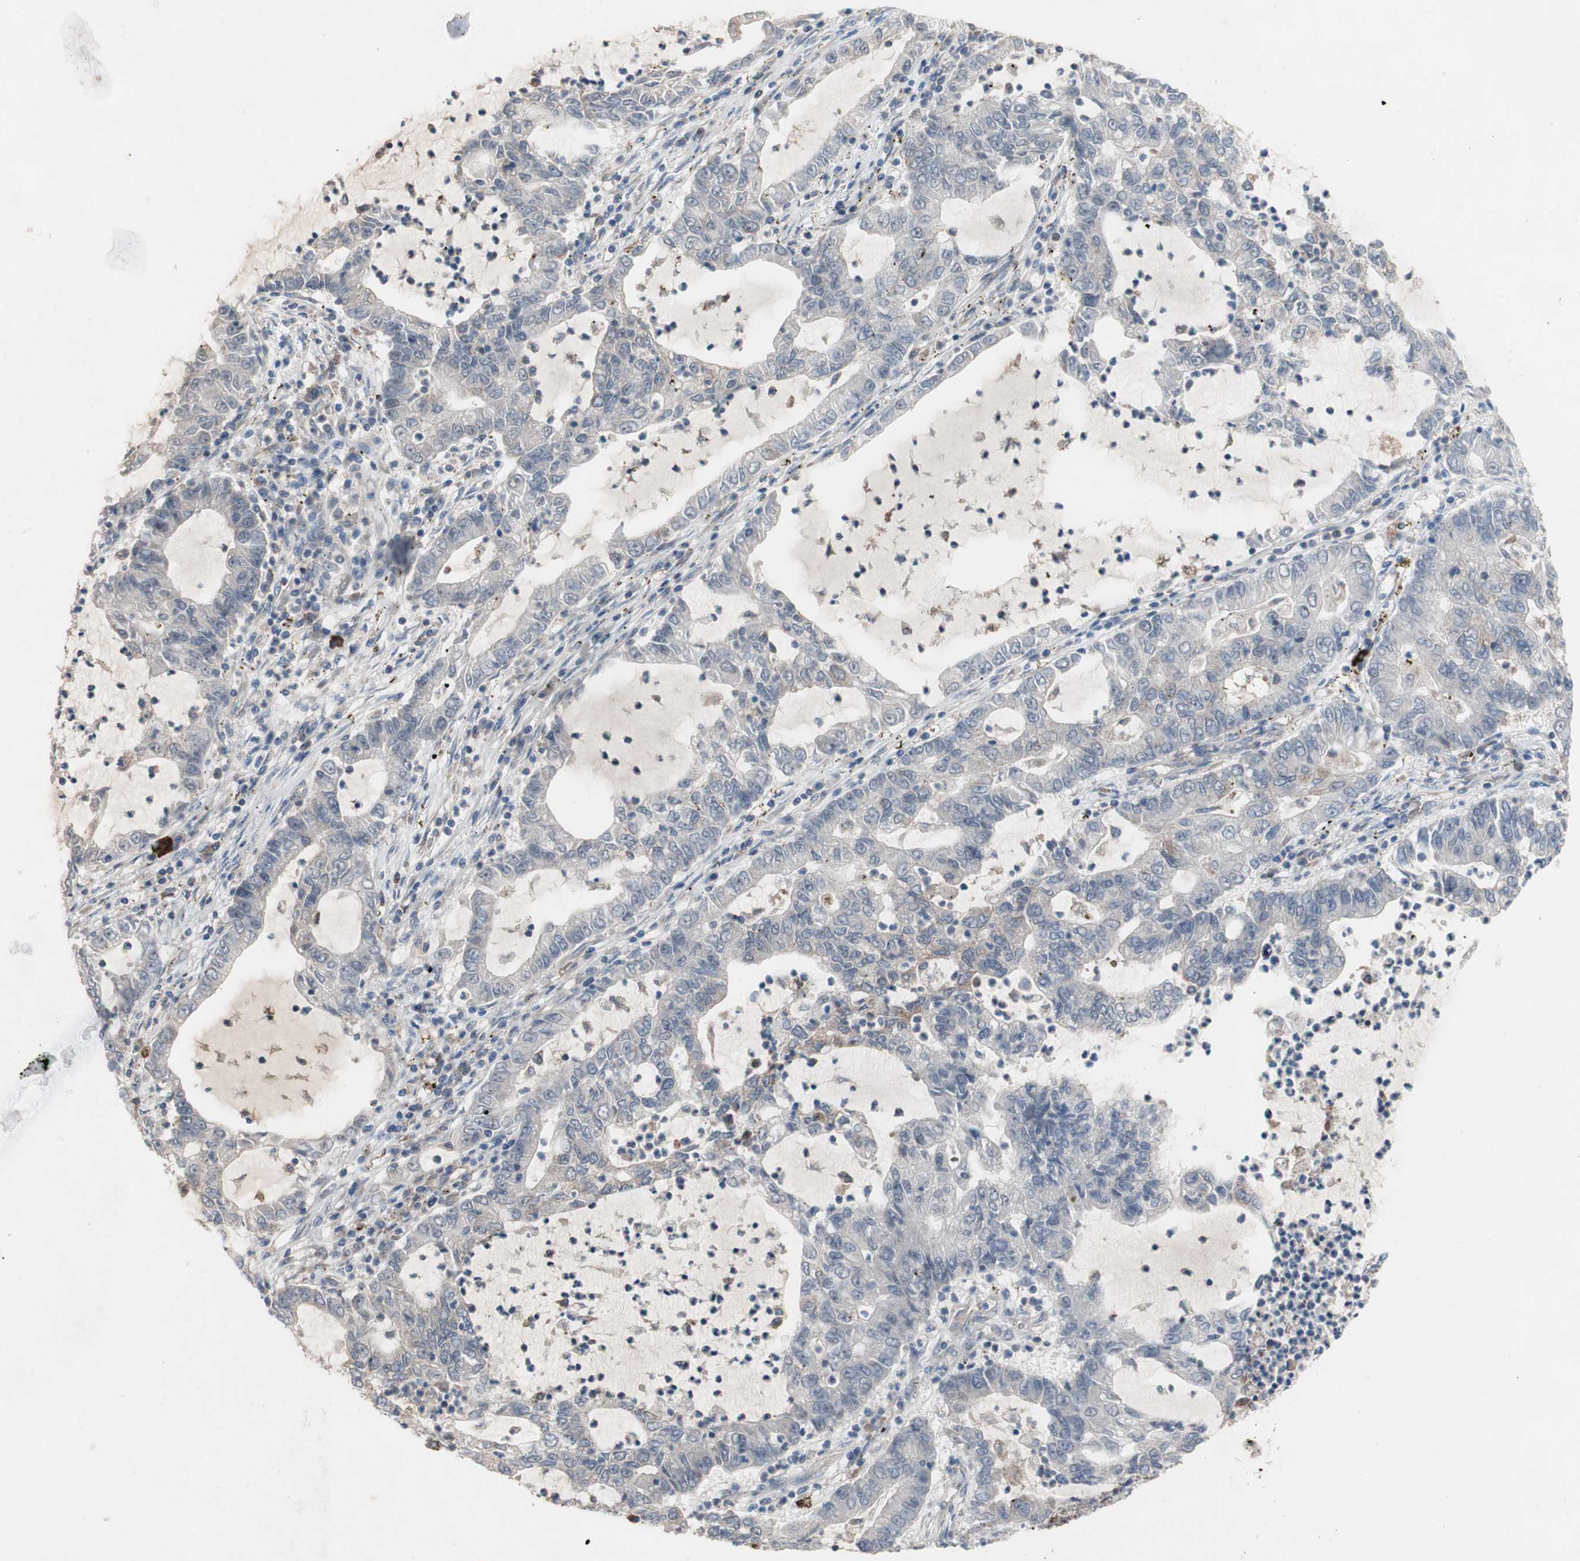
{"staining": {"intensity": "negative", "quantity": "none", "location": "none"}, "tissue": "lung cancer", "cell_type": "Tumor cells", "image_type": "cancer", "snomed": [{"axis": "morphology", "description": "Adenocarcinoma, NOS"}, {"axis": "topography", "description": "Lung"}], "caption": "This is an IHC photomicrograph of human lung cancer (adenocarcinoma). There is no expression in tumor cells.", "gene": "TTC14", "patient": {"sex": "female", "age": 51}}